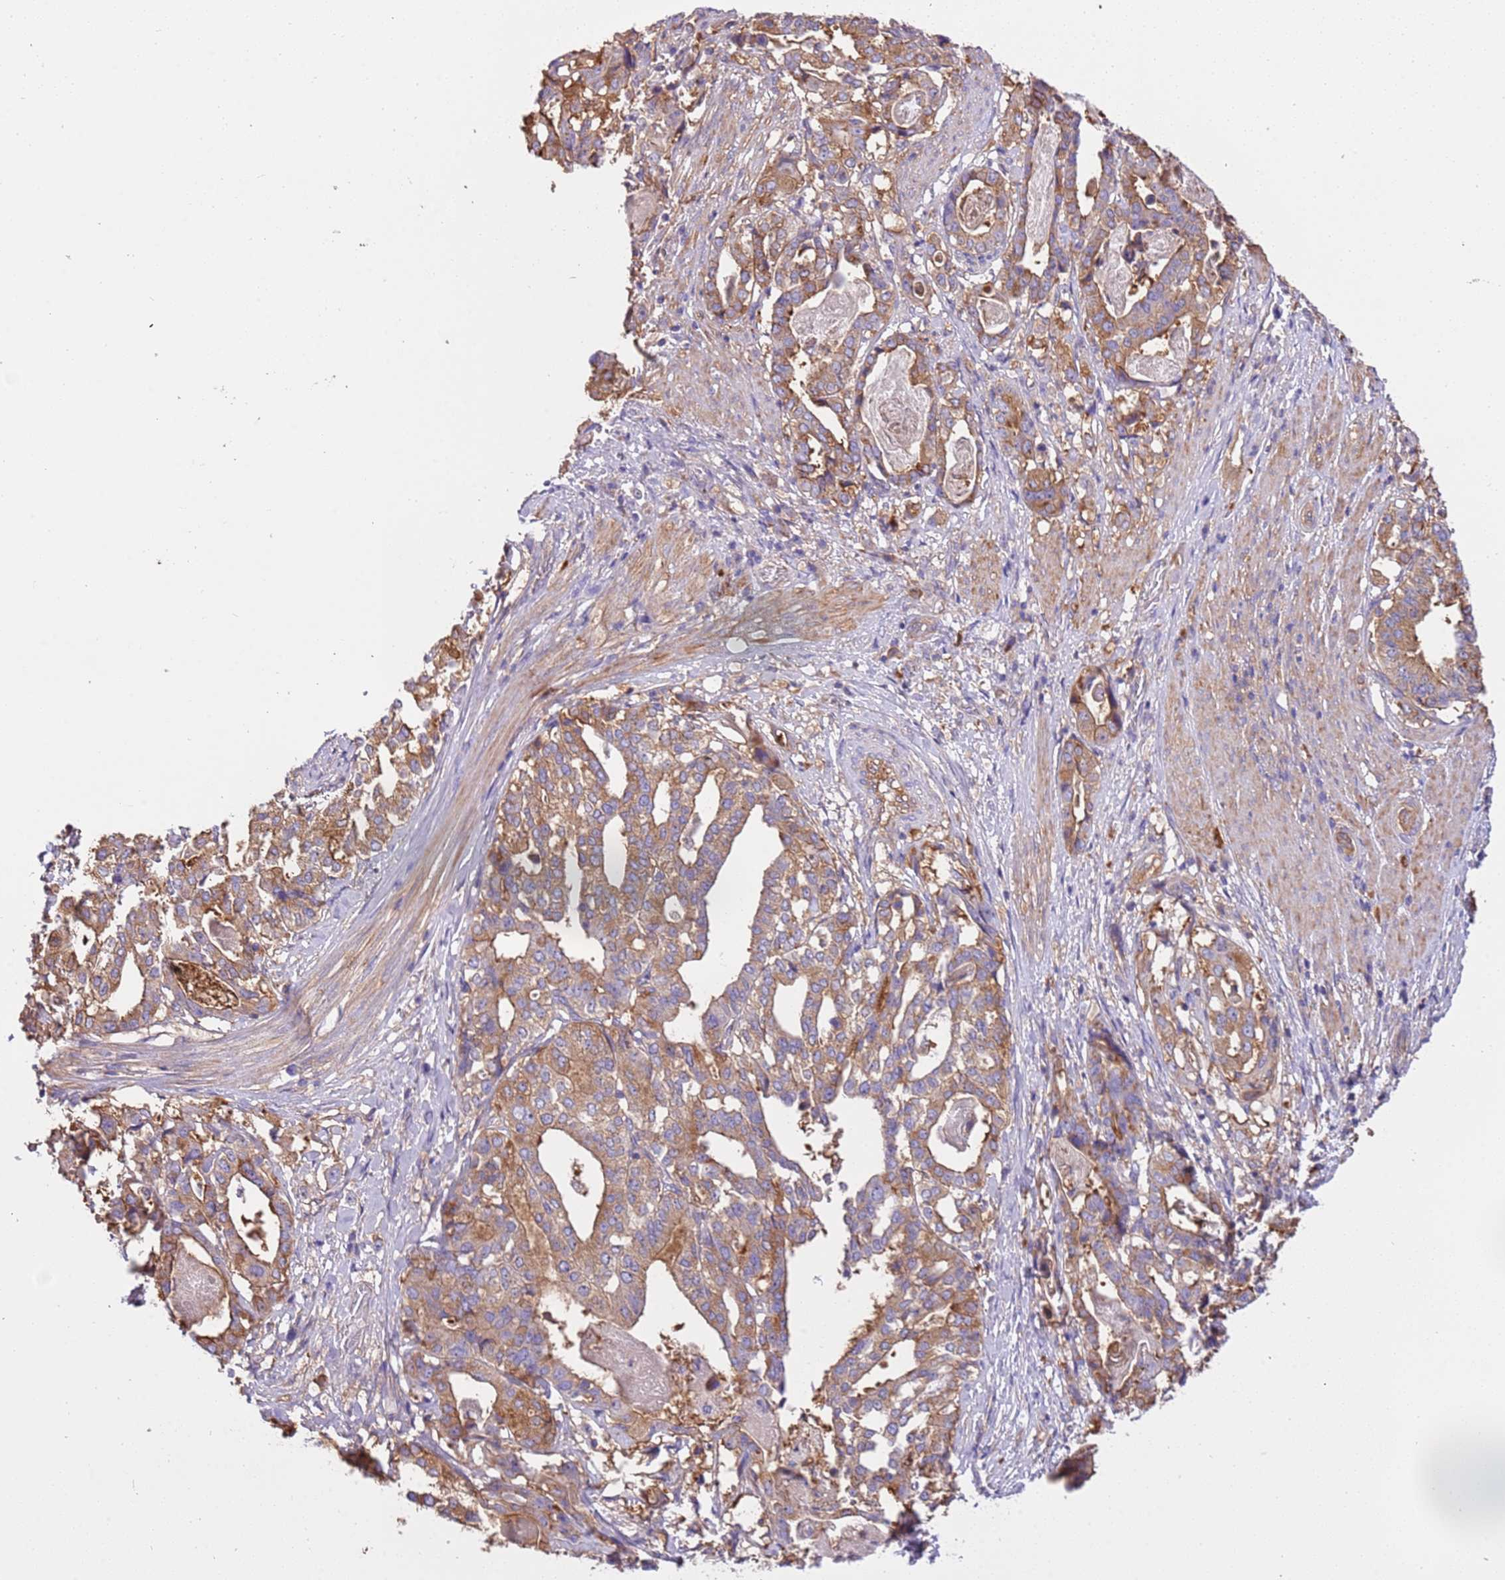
{"staining": {"intensity": "moderate", "quantity": ">75%", "location": "cytoplasmic/membranous"}, "tissue": "stomach cancer", "cell_type": "Tumor cells", "image_type": "cancer", "snomed": [{"axis": "morphology", "description": "Adenocarcinoma, NOS"}, {"axis": "topography", "description": "Stomach"}], "caption": "Immunohistochemical staining of adenocarcinoma (stomach) shows medium levels of moderate cytoplasmic/membranous staining in approximately >75% of tumor cells.", "gene": "NAALADL1", "patient": {"sex": "male", "age": 48}}